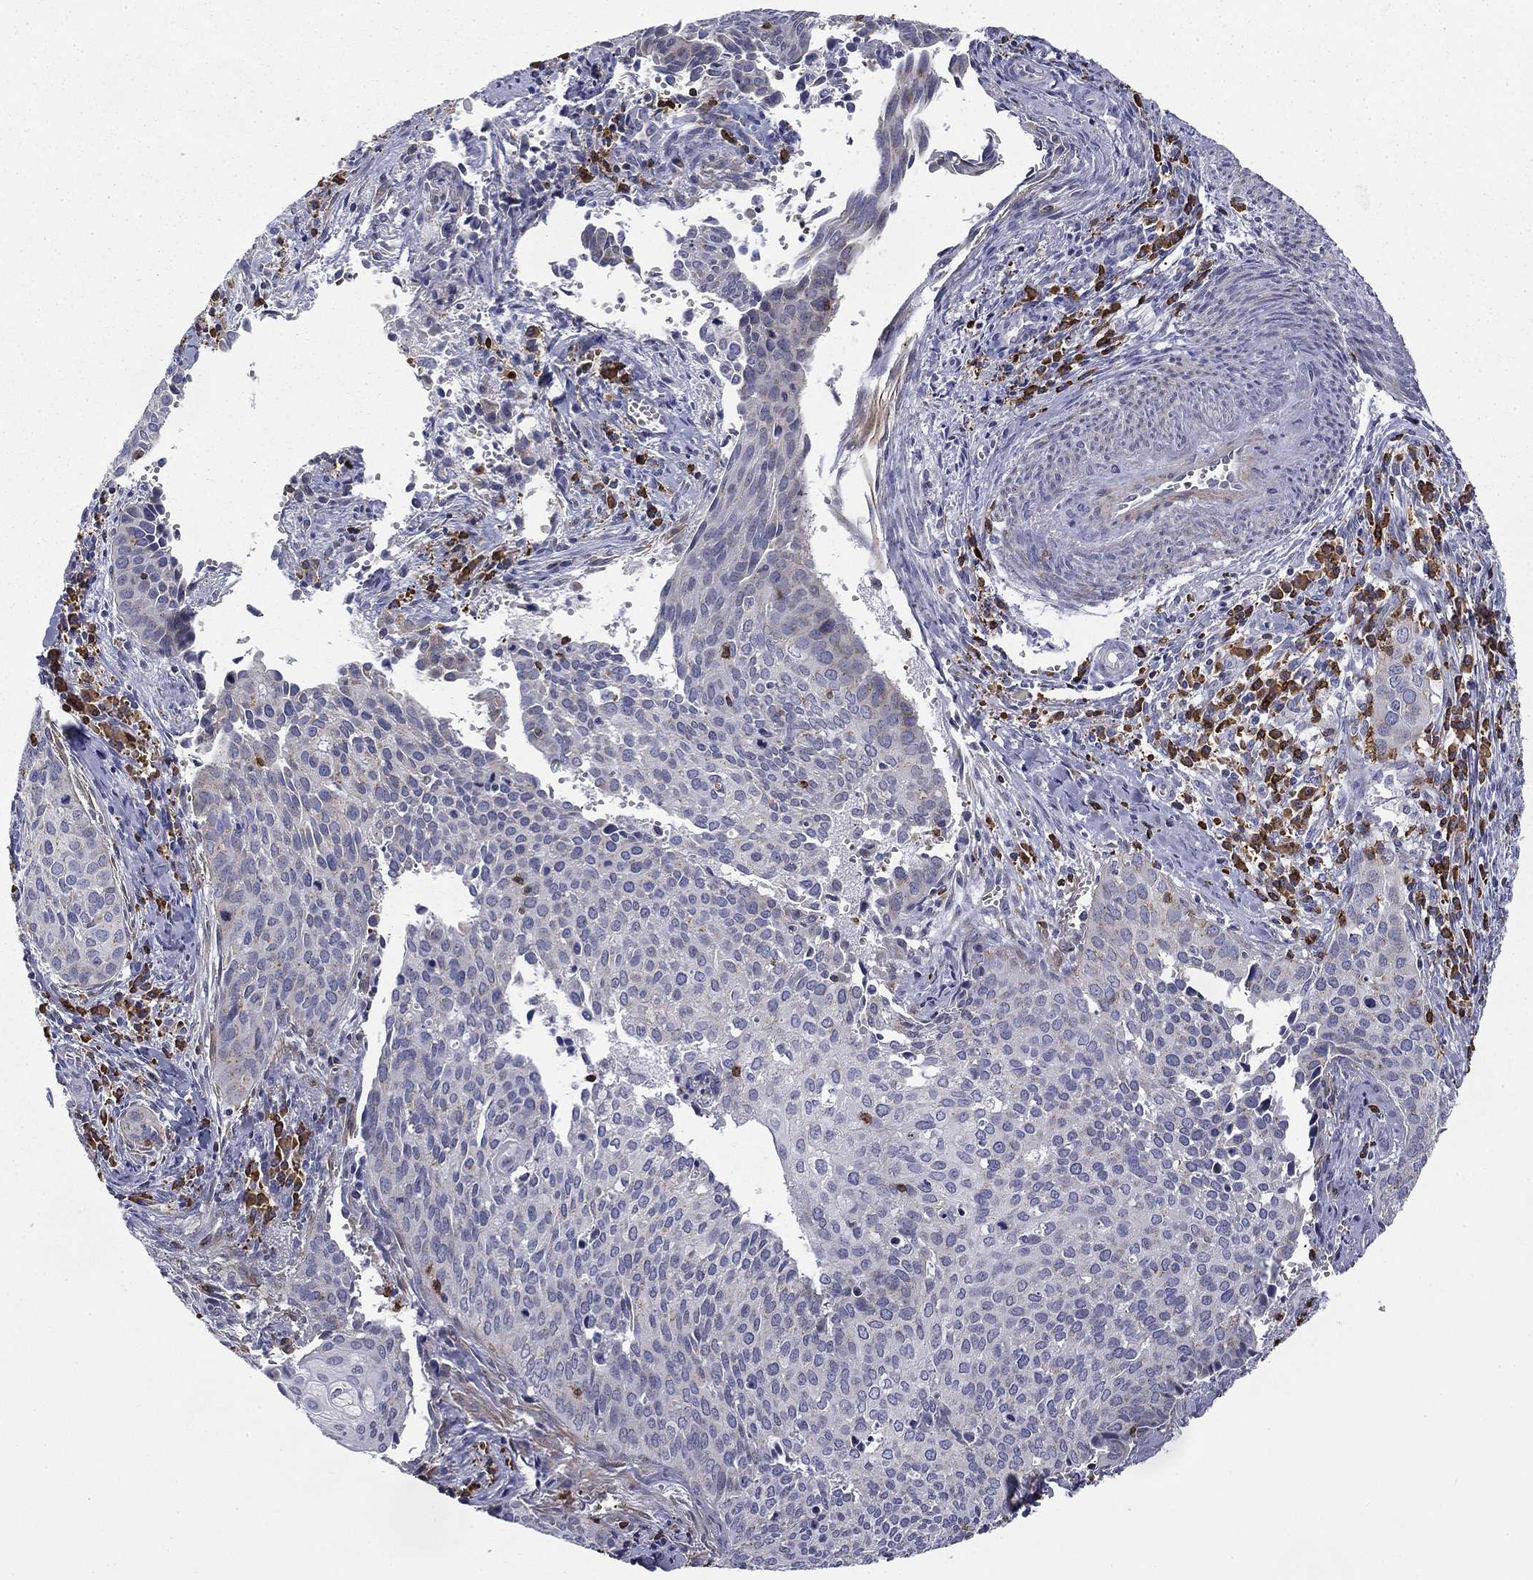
{"staining": {"intensity": "negative", "quantity": "none", "location": "none"}, "tissue": "cervical cancer", "cell_type": "Tumor cells", "image_type": "cancer", "snomed": [{"axis": "morphology", "description": "Squamous cell carcinoma, NOS"}, {"axis": "topography", "description": "Cervix"}], "caption": "Immunohistochemistry (IHC) image of squamous cell carcinoma (cervical) stained for a protein (brown), which displays no positivity in tumor cells.", "gene": "TRAT1", "patient": {"sex": "female", "age": 29}}